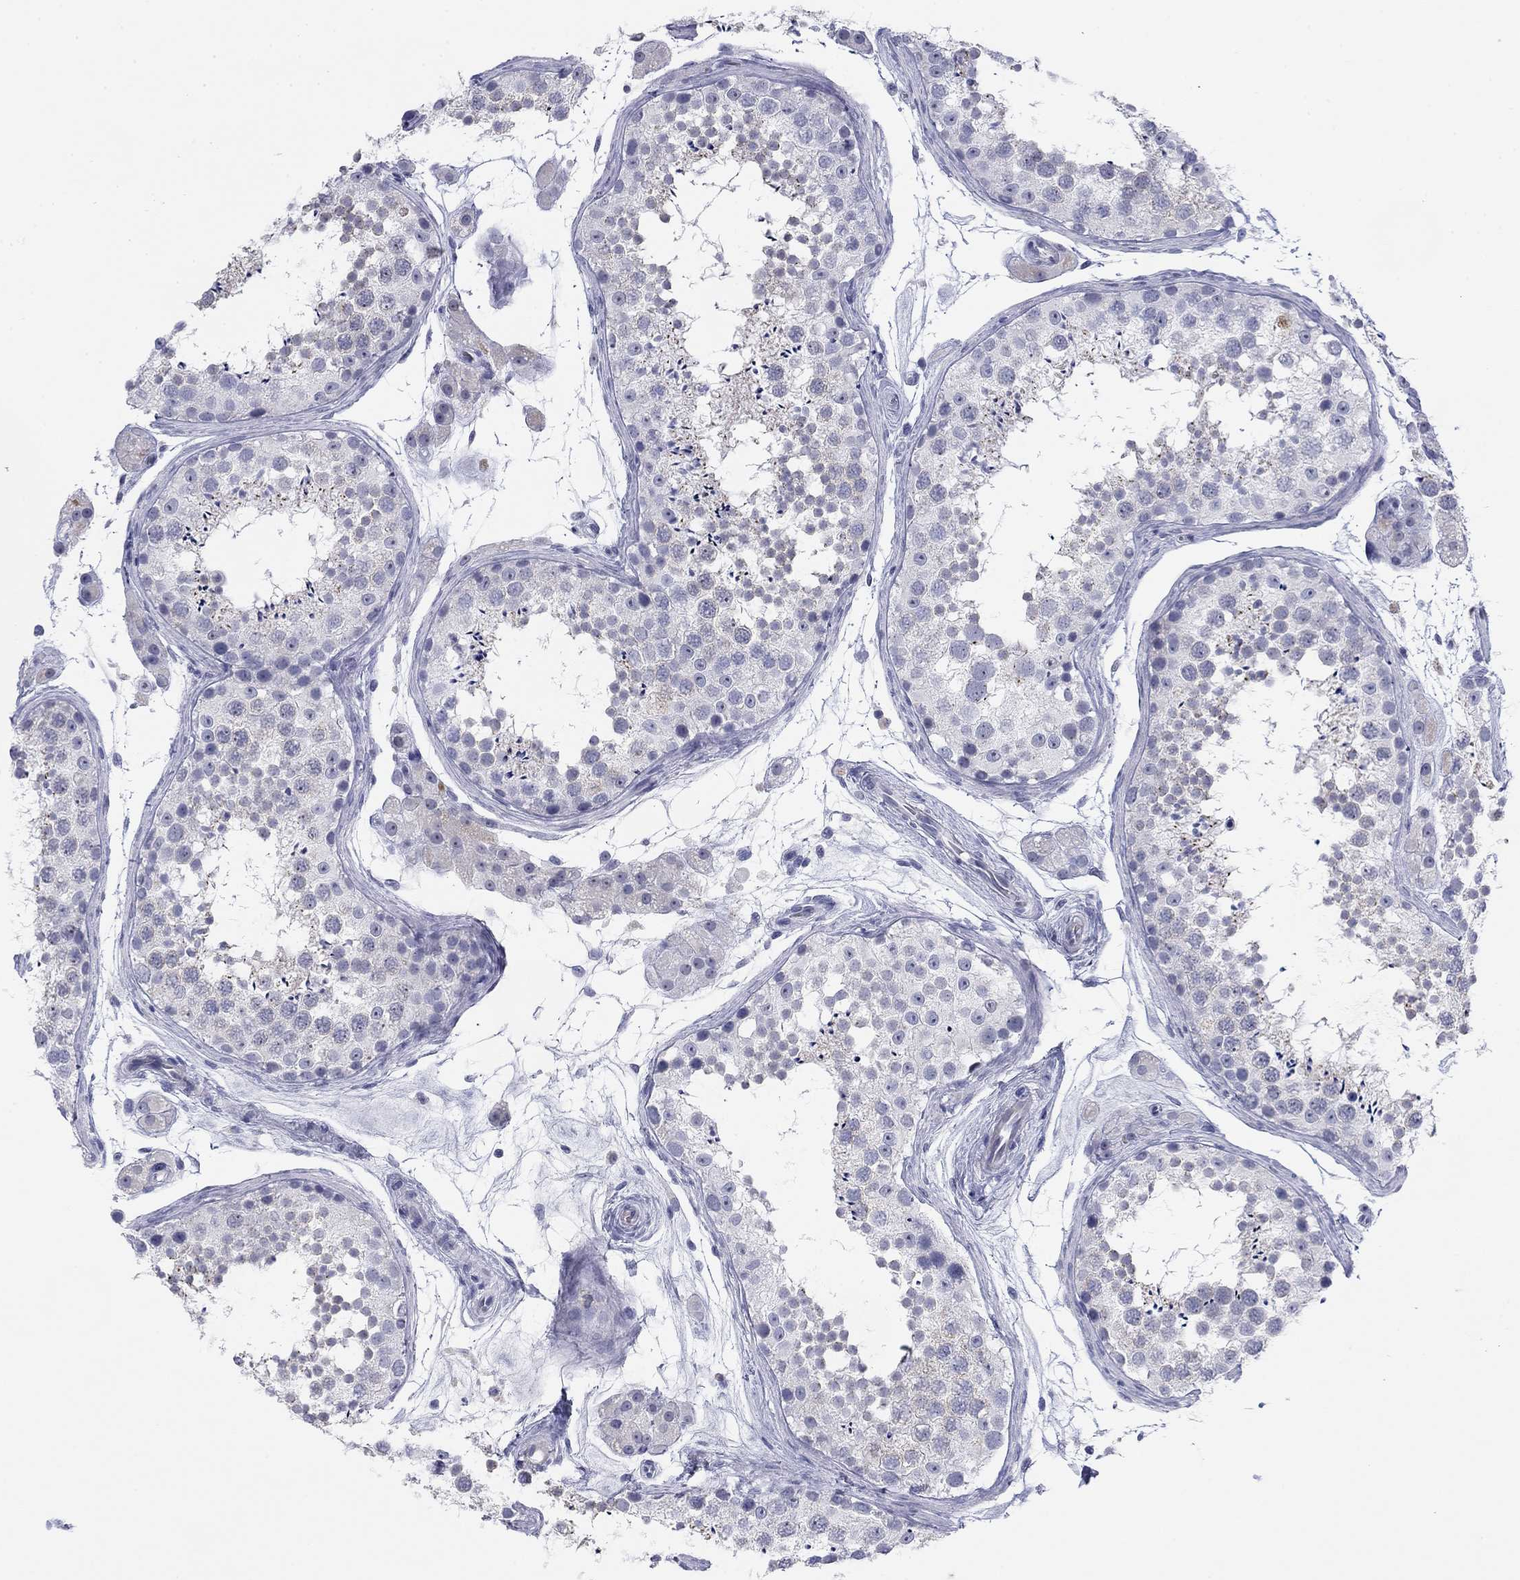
{"staining": {"intensity": "negative", "quantity": "none", "location": "none"}, "tissue": "testis", "cell_type": "Cells in seminiferous ducts", "image_type": "normal", "snomed": [{"axis": "morphology", "description": "Normal tissue, NOS"}, {"axis": "topography", "description": "Testis"}], "caption": "IHC photomicrograph of benign testis stained for a protein (brown), which shows no staining in cells in seminiferous ducts.", "gene": "PRPH", "patient": {"sex": "male", "age": 41}}